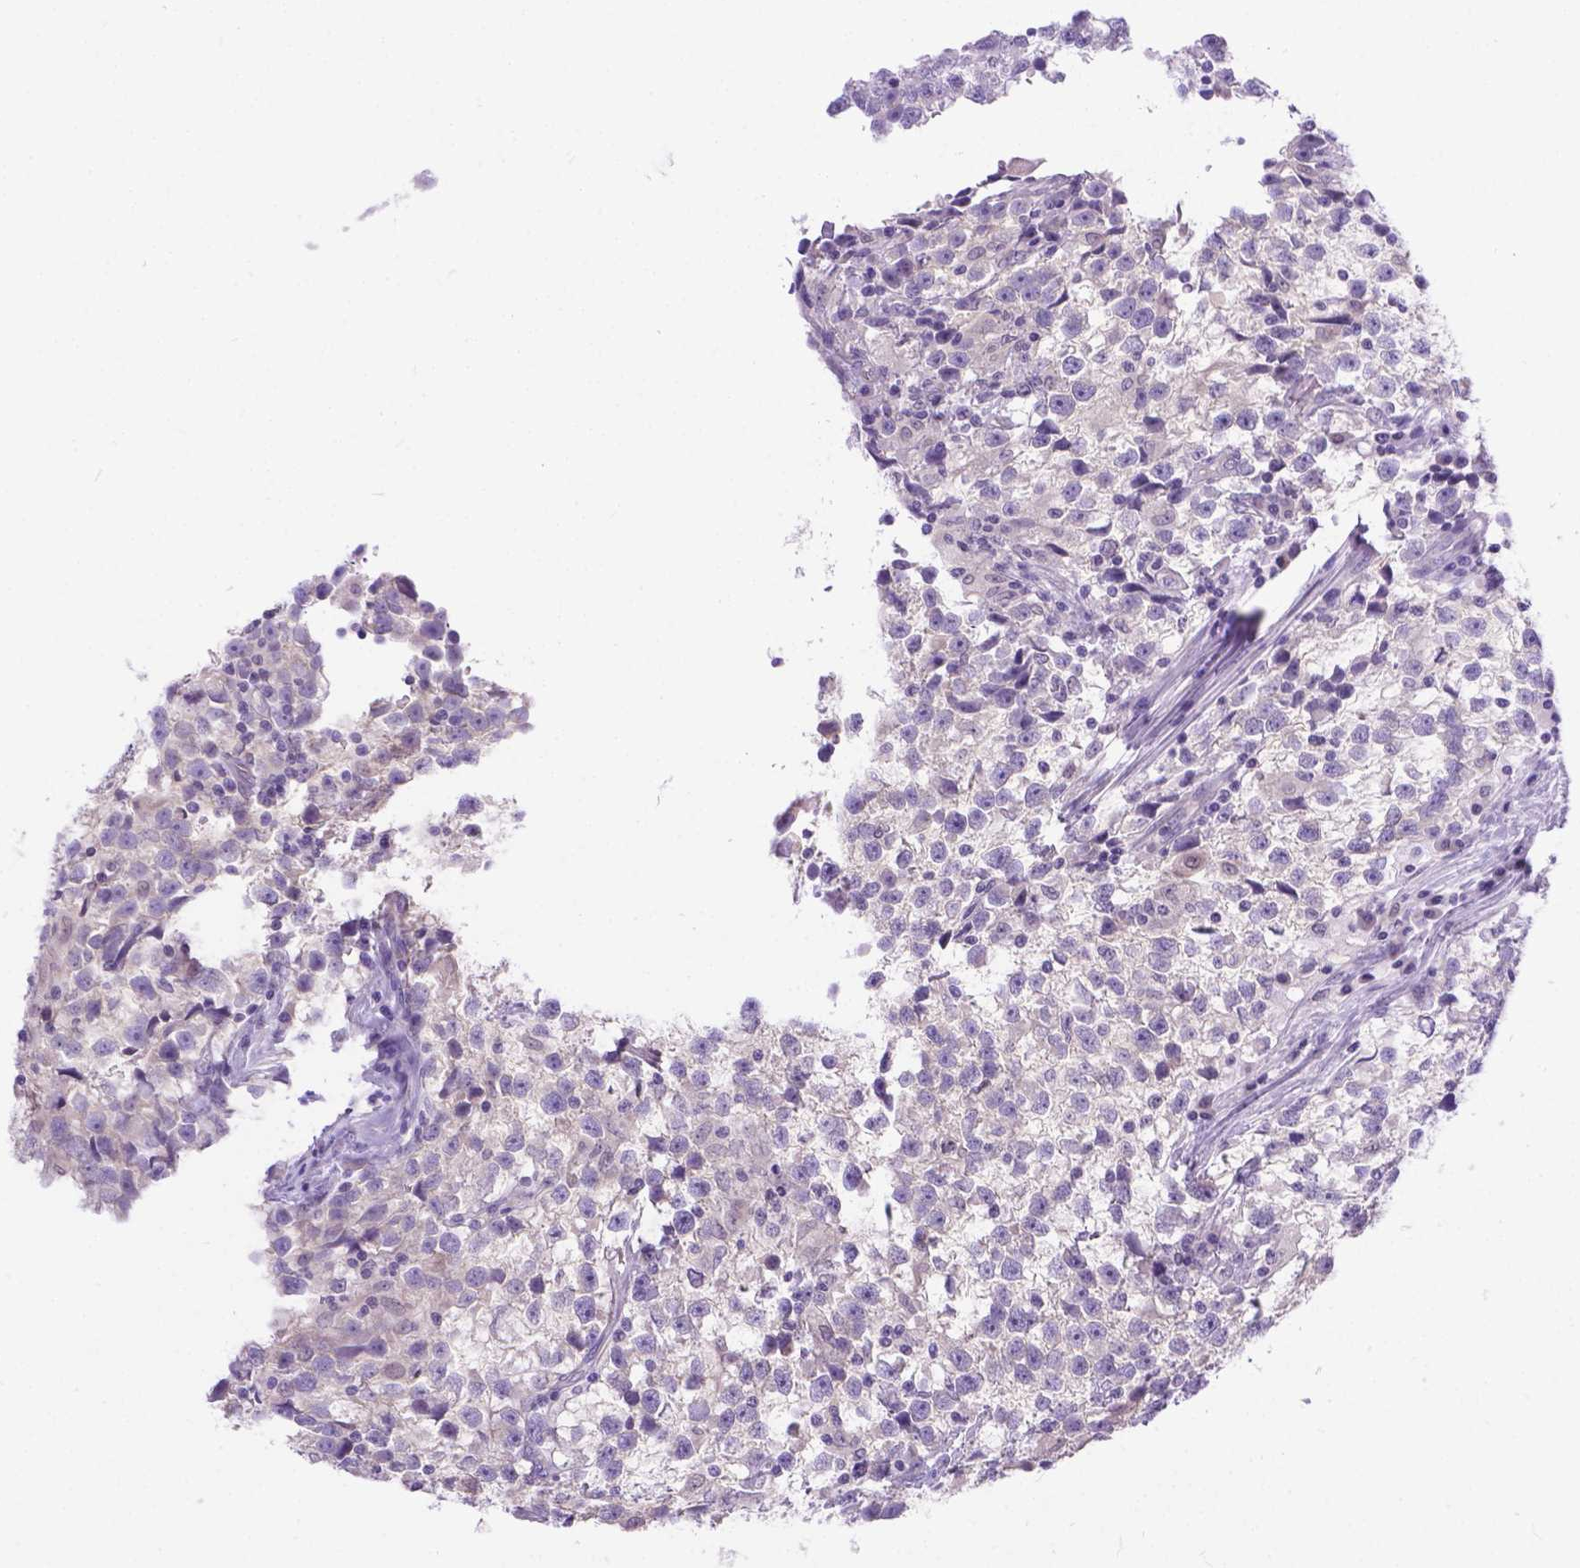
{"staining": {"intensity": "negative", "quantity": "none", "location": "none"}, "tissue": "testis cancer", "cell_type": "Tumor cells", "image_type": "cancer", "snomed": [{"axis": "morphology", "description": "Seminoma, NOS"}, {"axis": "topography", "description": "Testis"}], "caption": "The image exhibits no staining of tumor cells in seminoma (testis).", "gene": "TTLL6", "patient": {"sex": "male", "age": 31}}